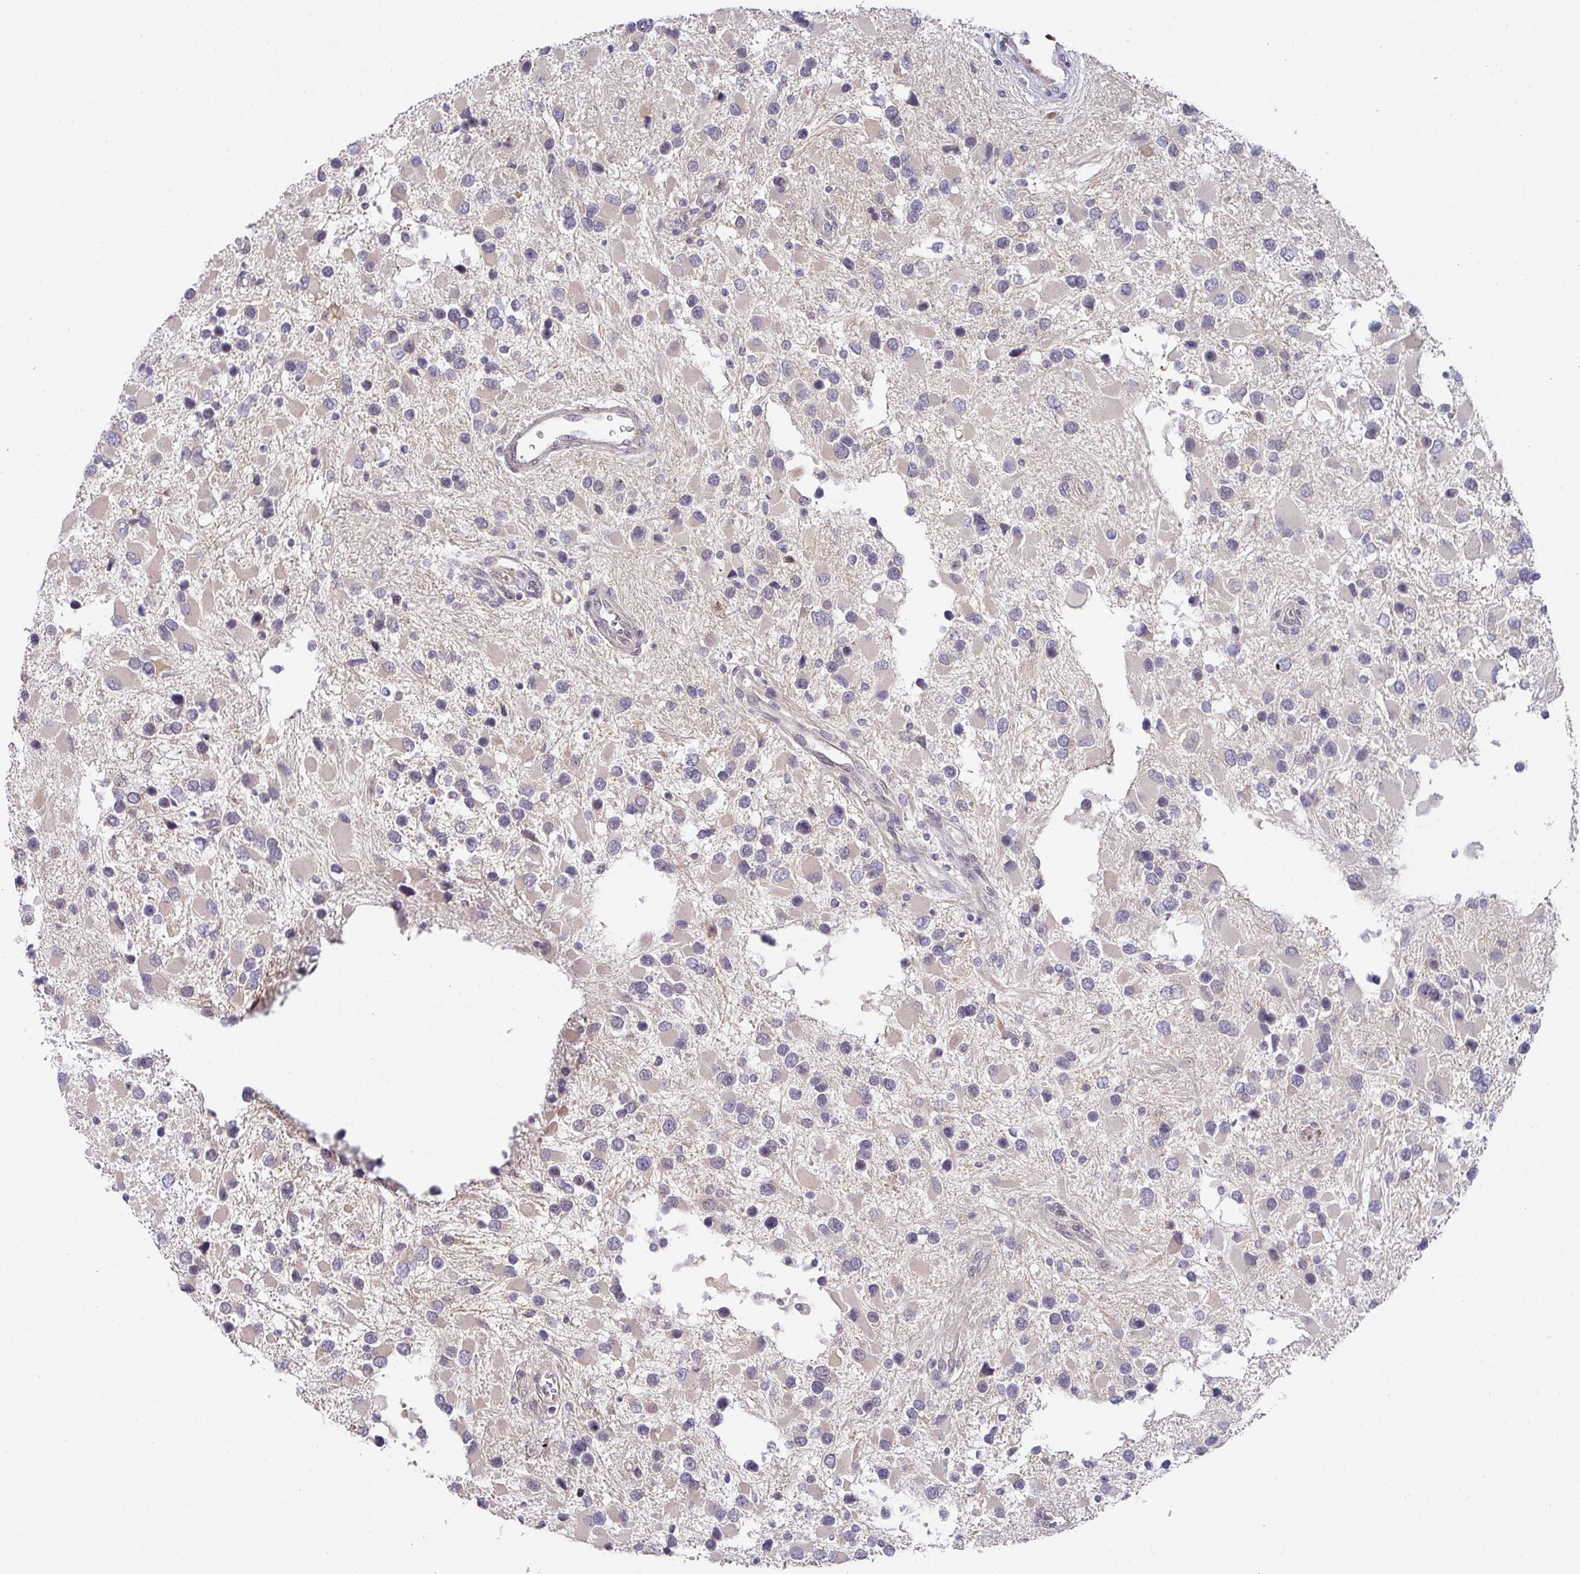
{"staining": {"intensity": "negative", "quantity": "none", "location": "none"}, "tissue": "glioma", "cell_type": "Tumor cells", "image_type": "cancer", "snomed": [{"axis": "morphology", "description": "Glioma, malignant, High grade"}, {"axis": "topography", "description": "Brain"}], "caption": "There is no significant expression in tumor cells of malignant glioma (high-grade). (Immunohistochemistry, brightfield microscopy, high magnification).", "gene": "TMED5", "patient": {"sex": "male", "age": 53}}